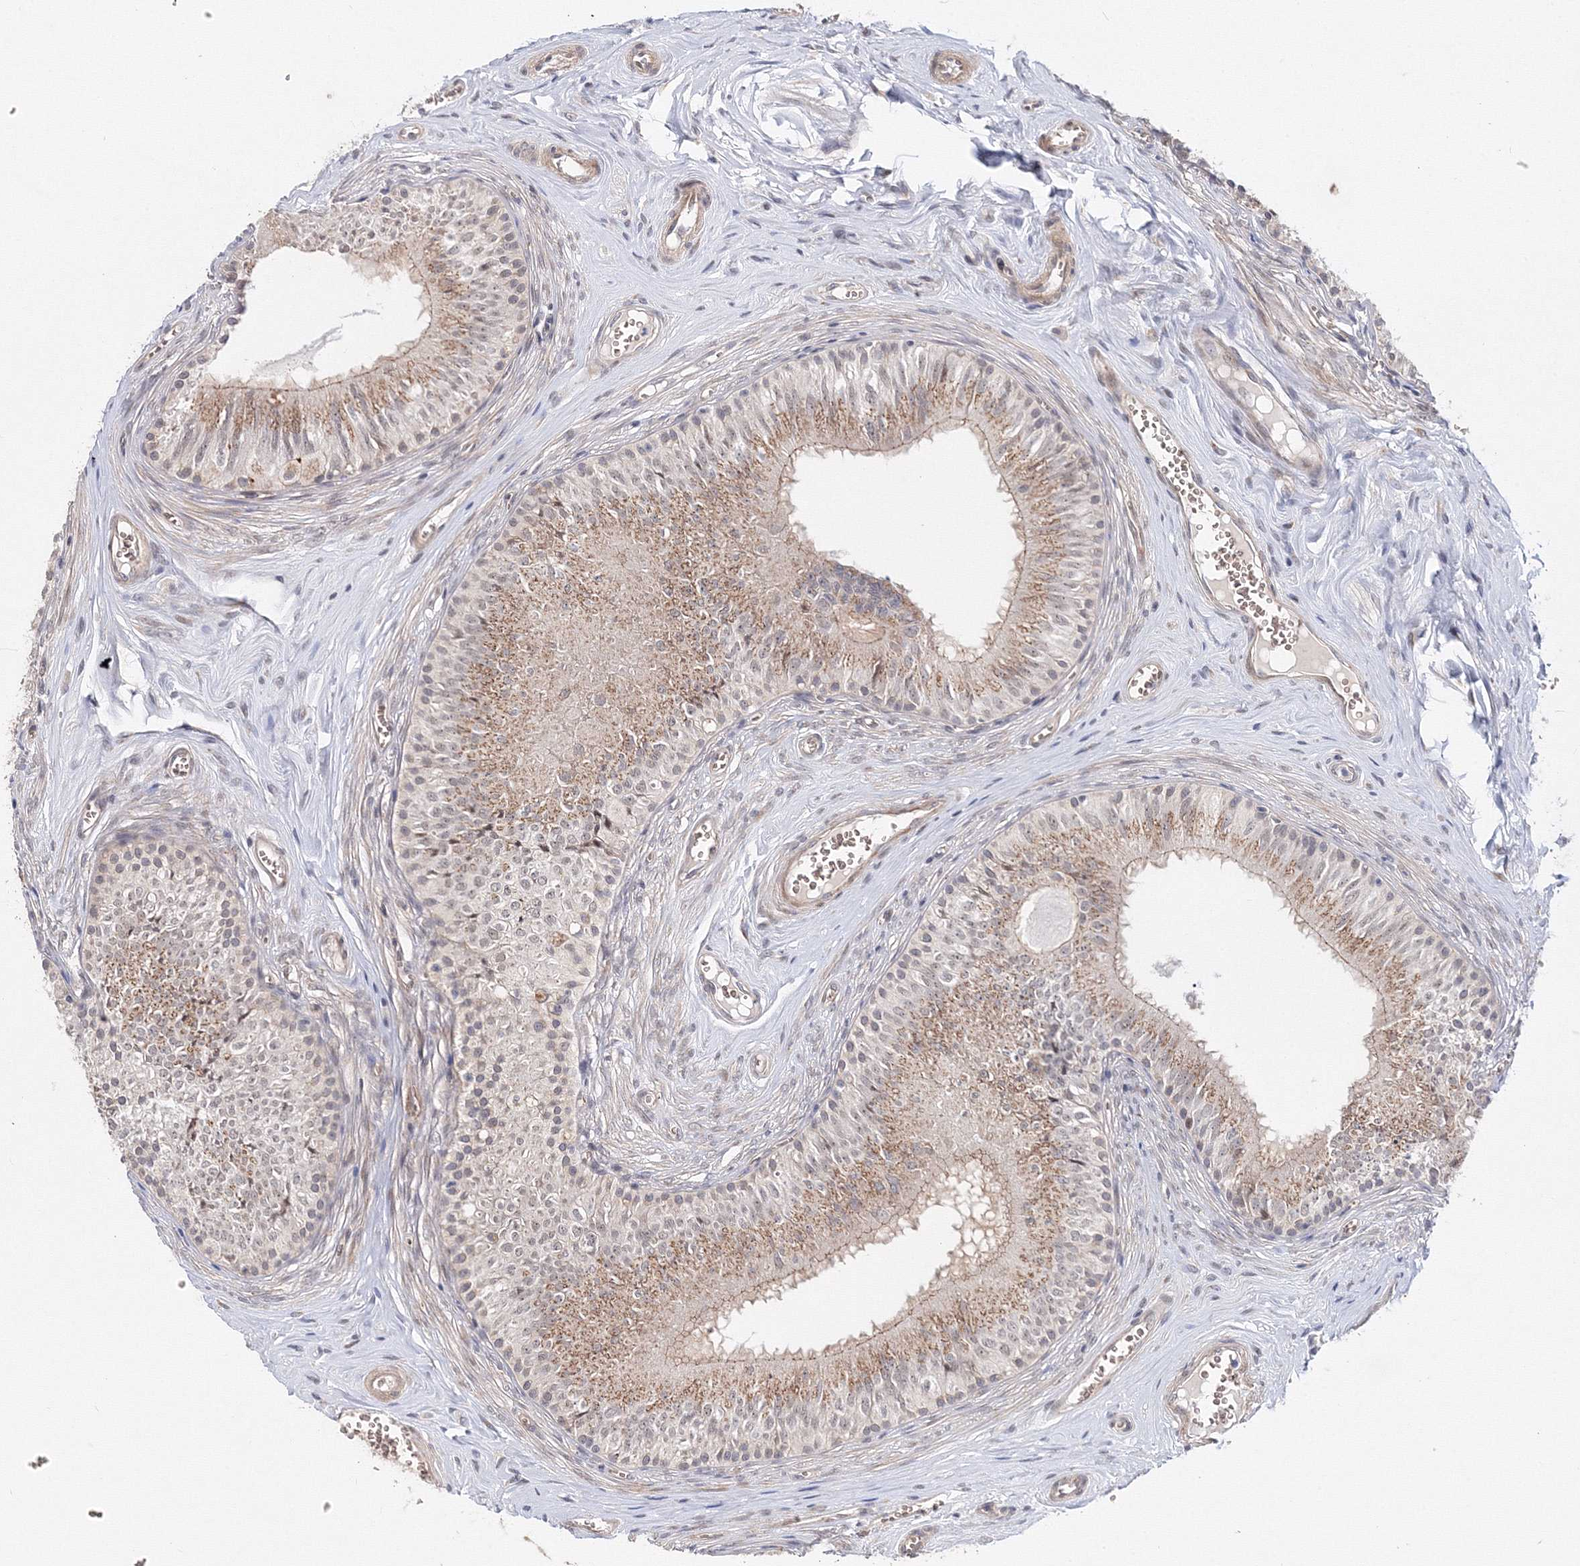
{"staining": {"intensity": "moderate", "quantity": "25%-75%", "location": "cytoplasmic/membranous"}, "tissue": "epididymis", "cell_type": "Glandular cells", "image_type": "normal", "snomed": [{"axis": "morphology", "description": "Normal tissue, NOS"}, {"axis": "topography", "description": "Epididymis"}], "caption": "An immunohistochemistry (IHC) image of unremarkable tissue is shown. Protein staining in brown highlights moderate cytoplasmic/membranous positivity in epididymis within glandular cells.", "gene": "C11orf52", "patient": {"sex": "male", "age": 46}}